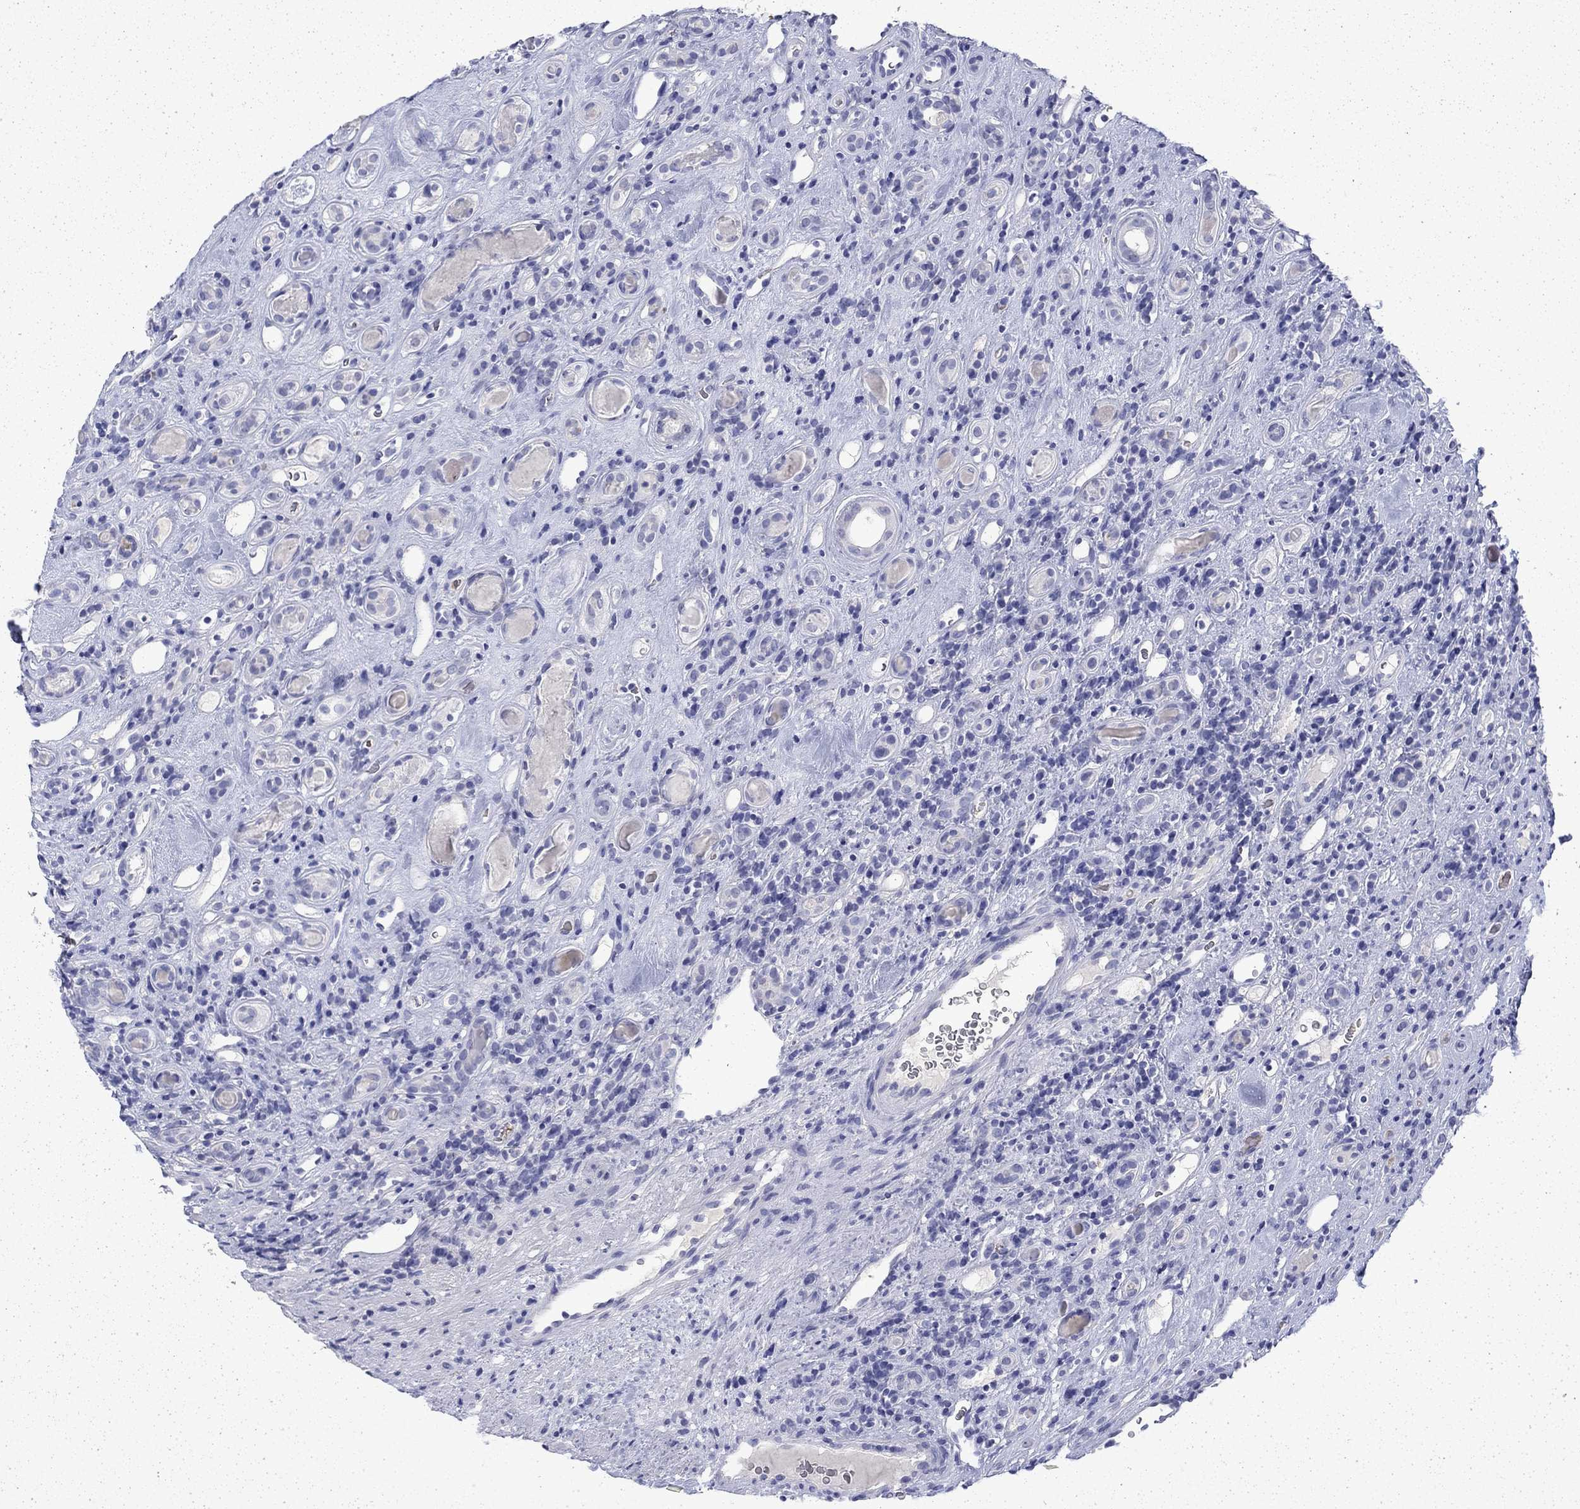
{"staining": {"intensity": "negative", "quantity": "none", "location": "none"}, "tissue": "renal cancer", "cell_type": "Tumor cells", "image_type": "cancer", "snomed": [{"axis": "morphology", "description": "Adenocarcinoma, NOS"}, {"axis": "topography", "description": "Kidney"}], "caption": "Tumor cells show no significant protein positivity in renal cancer (adenocarcinoma).", "gene": "ENPP6", "patient": {"sex": "female", "age": 89}}